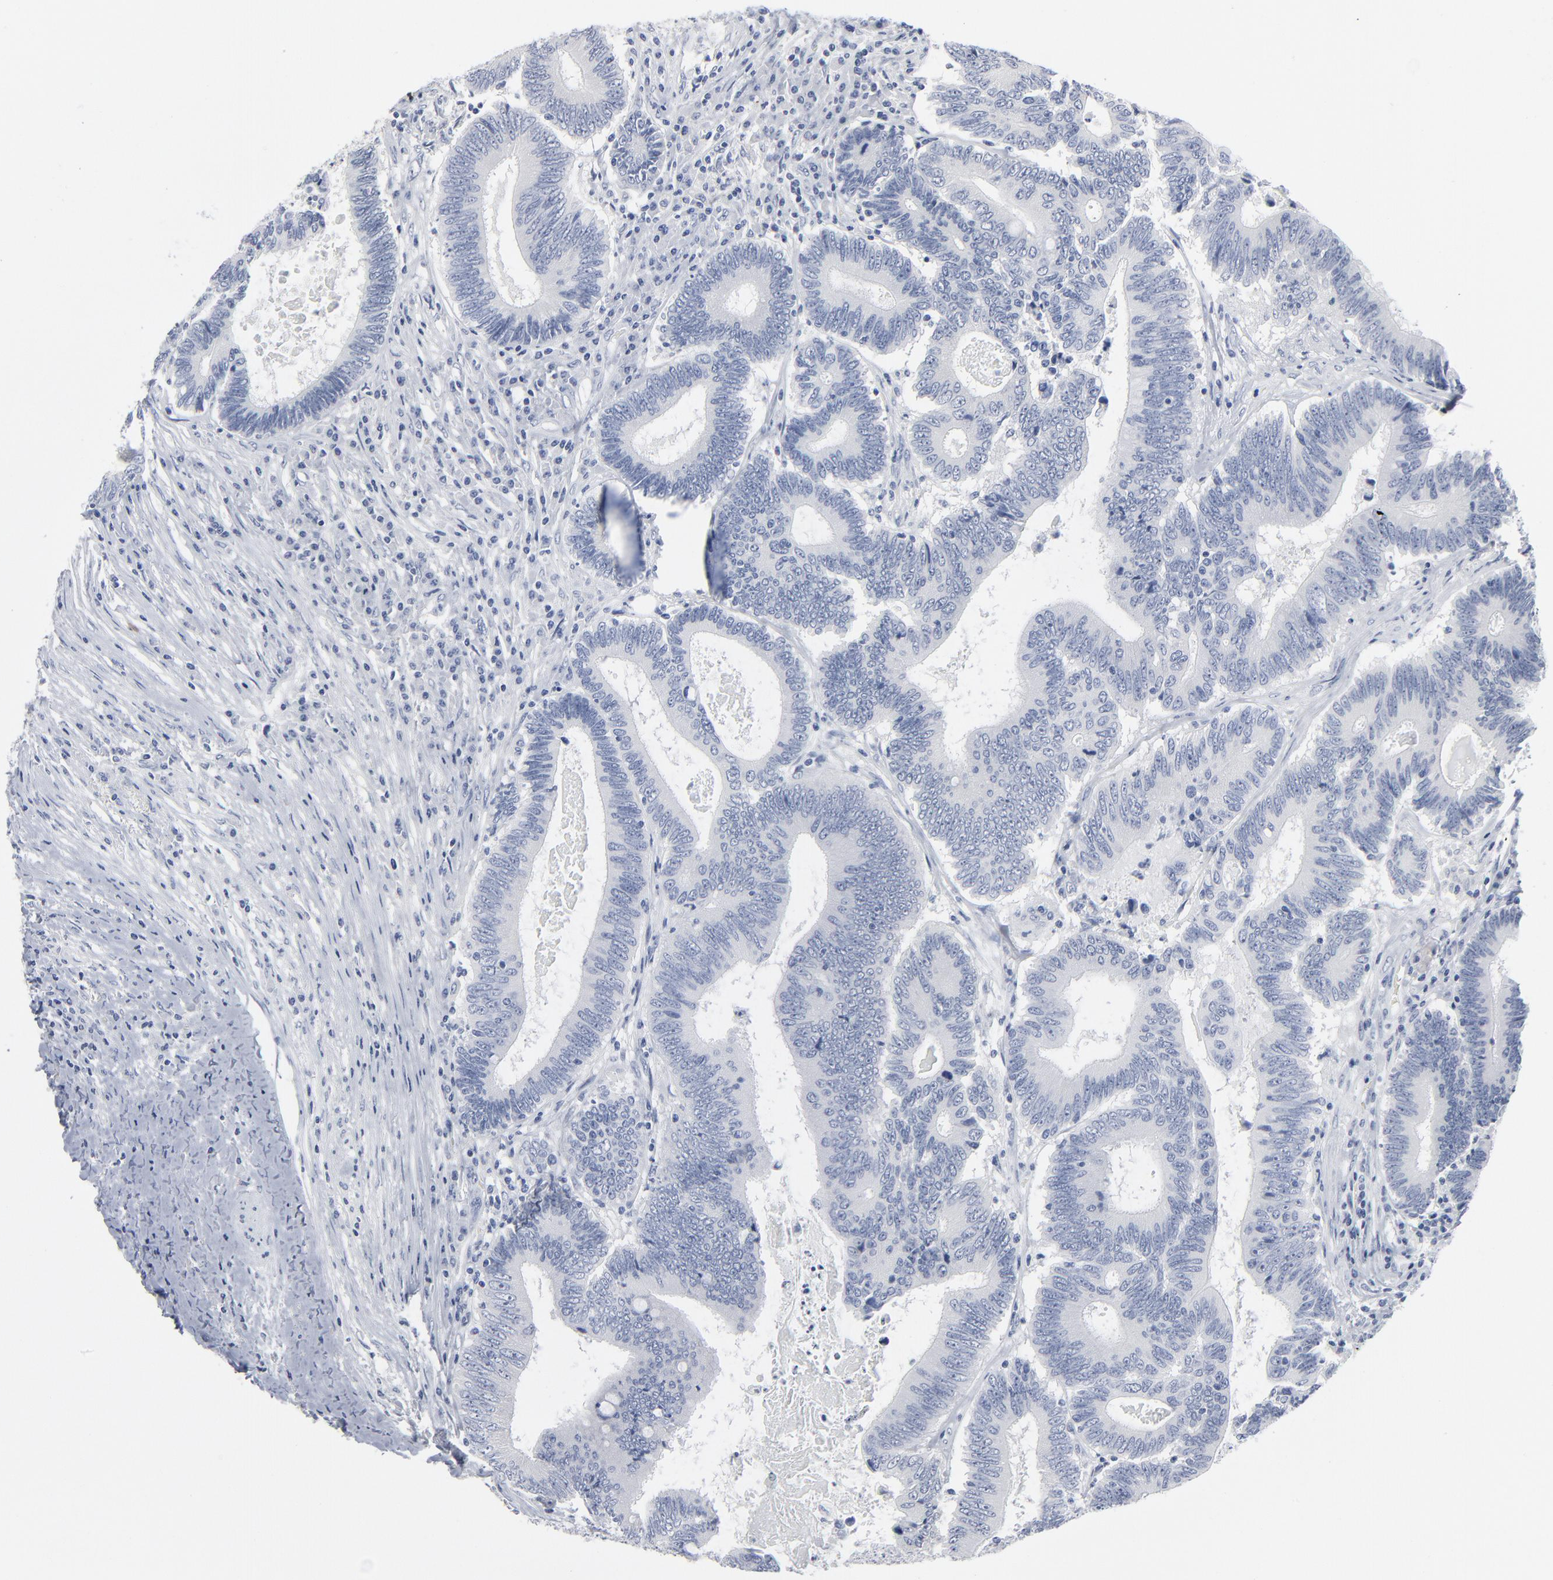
{"staining": {"intensity": "negative", "quantity": "none", "location": "none"}, "tissue": "colorectal cancer", "cell_type": "Tumor cells", "image_type": "cancer", "snomed": [{"axis": "morphology", "description": "Adenocarcinoma, NOS"}, {"axis": "topography", "description": "Colon"}], "caption": "Immunohistochemistry of human colorectal cancer (adenocarcinoma) displays no positivity in tumor cells.", "gene": "PAGE1", "patient": {"sex": "female", "age": 78}}